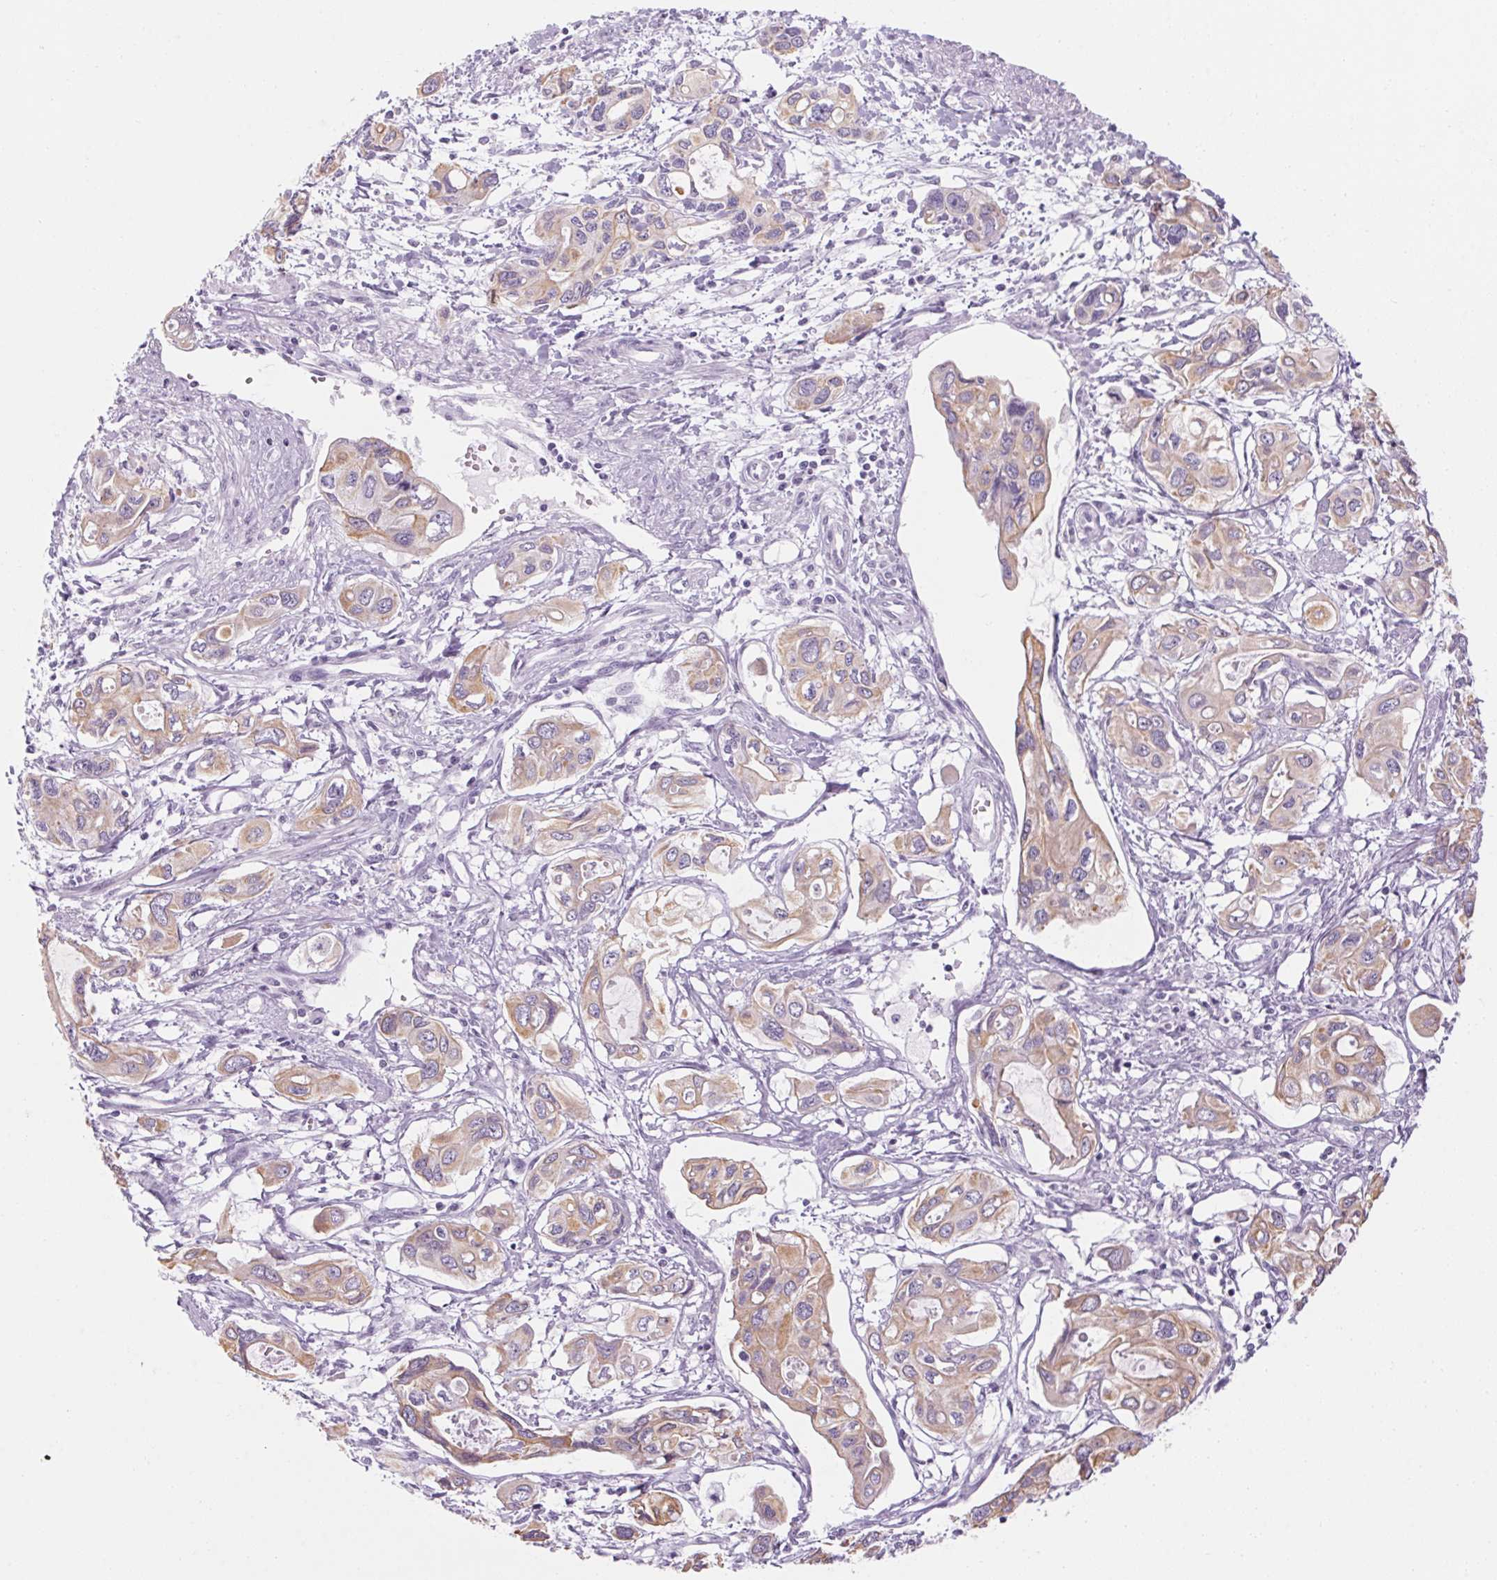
{"staining": {"intensity": "weak", "quantity": ">75%", "location": "cytoplasmic/membranous"}, "tissue": "pancreatic cancer", "cell_type": "Tumor cells", "image_type": "cancer", "snomed": [{"axis": "morphology", "description": "Adenocarcinoma, NOS"}, {"axis": "topography", "description": "Pancreas"}], "caption": "The image reveals a brown stain indicating the presence of a protein in the cytoplasmic/membranous of tumor cells in pancreatic cancer (adenocarcinoma). Ihc stains the protein in brown and the nuclei are stained blue.", "gene": "RPTN", "patient": {"sex": "male", "age": 60}}